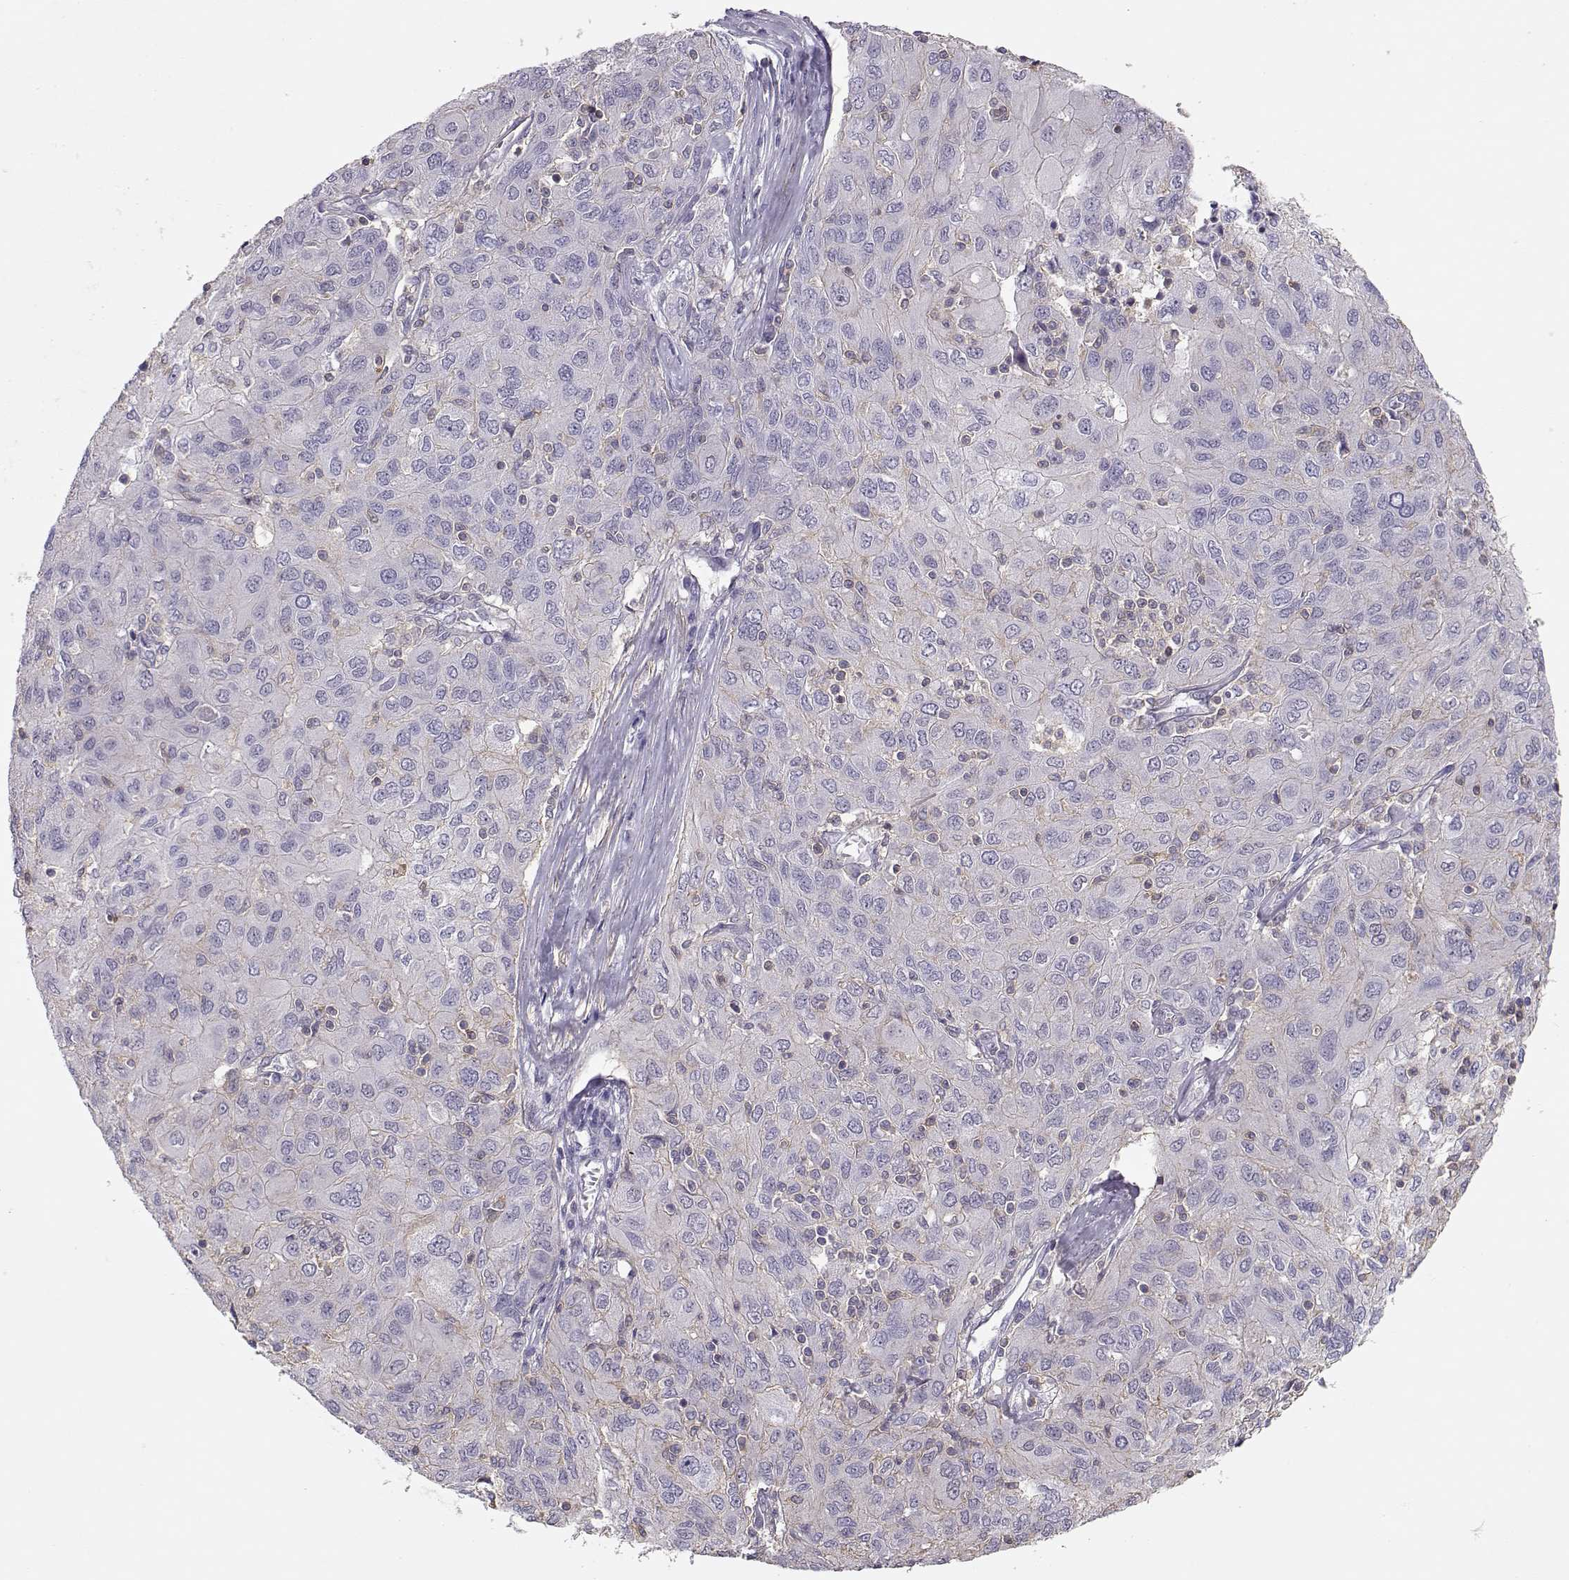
{"staining": {"intensity": "weak", "quantity": "<25%", "location": "cytoplasmic/membranous"}, "tissue": "ovarian cancer", "cell_type": "Tumor cells", "image_type": "cancer", "snomed": [{"axis": "morphology", "description": "Carcinoma, endometroid"}, {"axis": "topography", "description": "Ovary"}], "caption": "Endometroid carcinoma (ovarian) was stained to show a protein in brown. There is no significant positivity in tumor cells.", "gene": "DAPL1", "patient": {"sex": "female", "age": 50}}